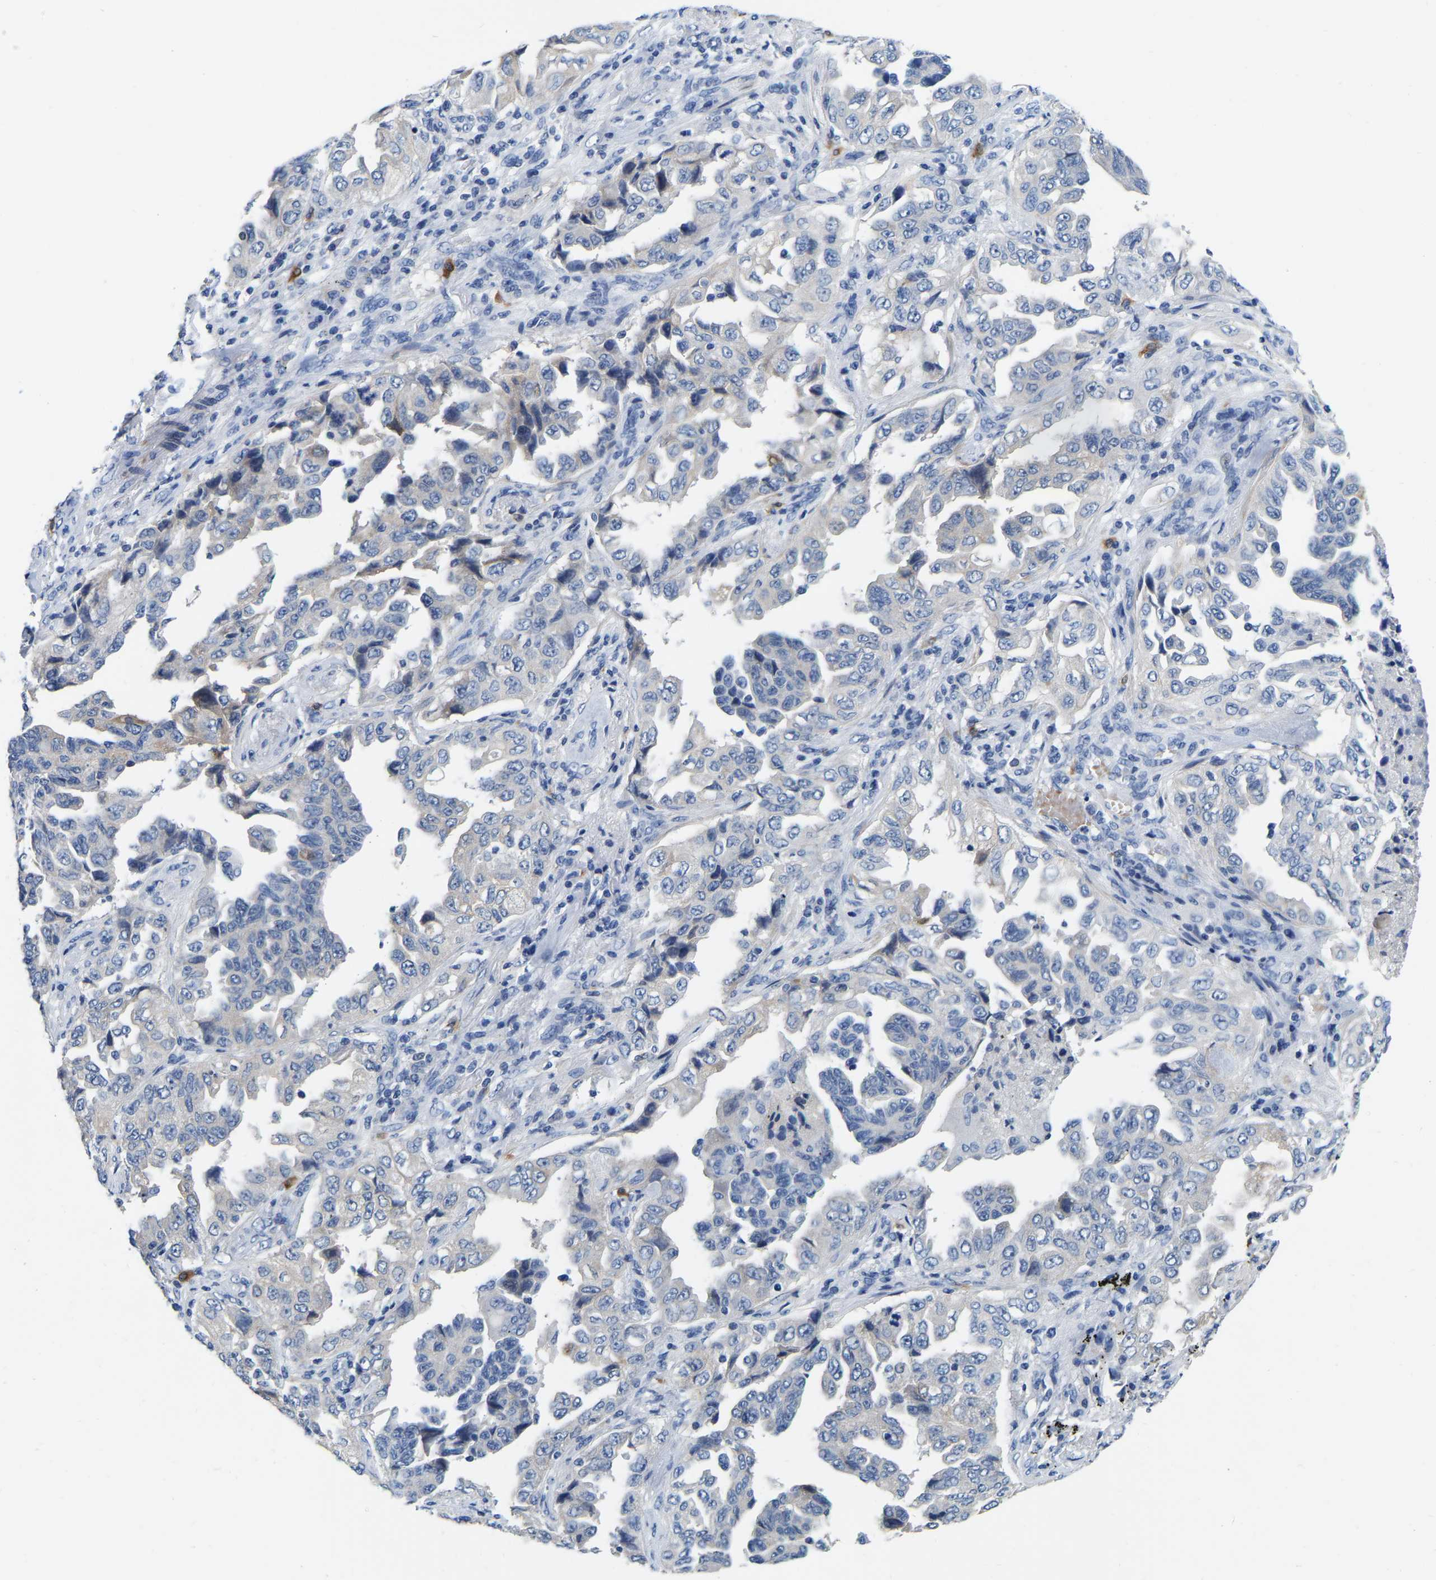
{"staining": {"intensity": "negative", "quantity": "none", "location": "none"}, "tissue": "lung cancer", "cell_type": "Tumor cells", "image_type": "cancer", "snomed": [{"axis": "morphology", "description": "Adenocarcinoma, NOS"}, {"axis": "topography", "description": "Lung"}], "caption": "Lung cancer (adenocarcinoma) was stained to show a protein in brown. There is no significant positivity in tumor cells. (Brightfield microscopy of DAB immunohistochemistry at high magnification).", "gene": "RAB27B", "patient": {"sex": "female", "age": 51}}